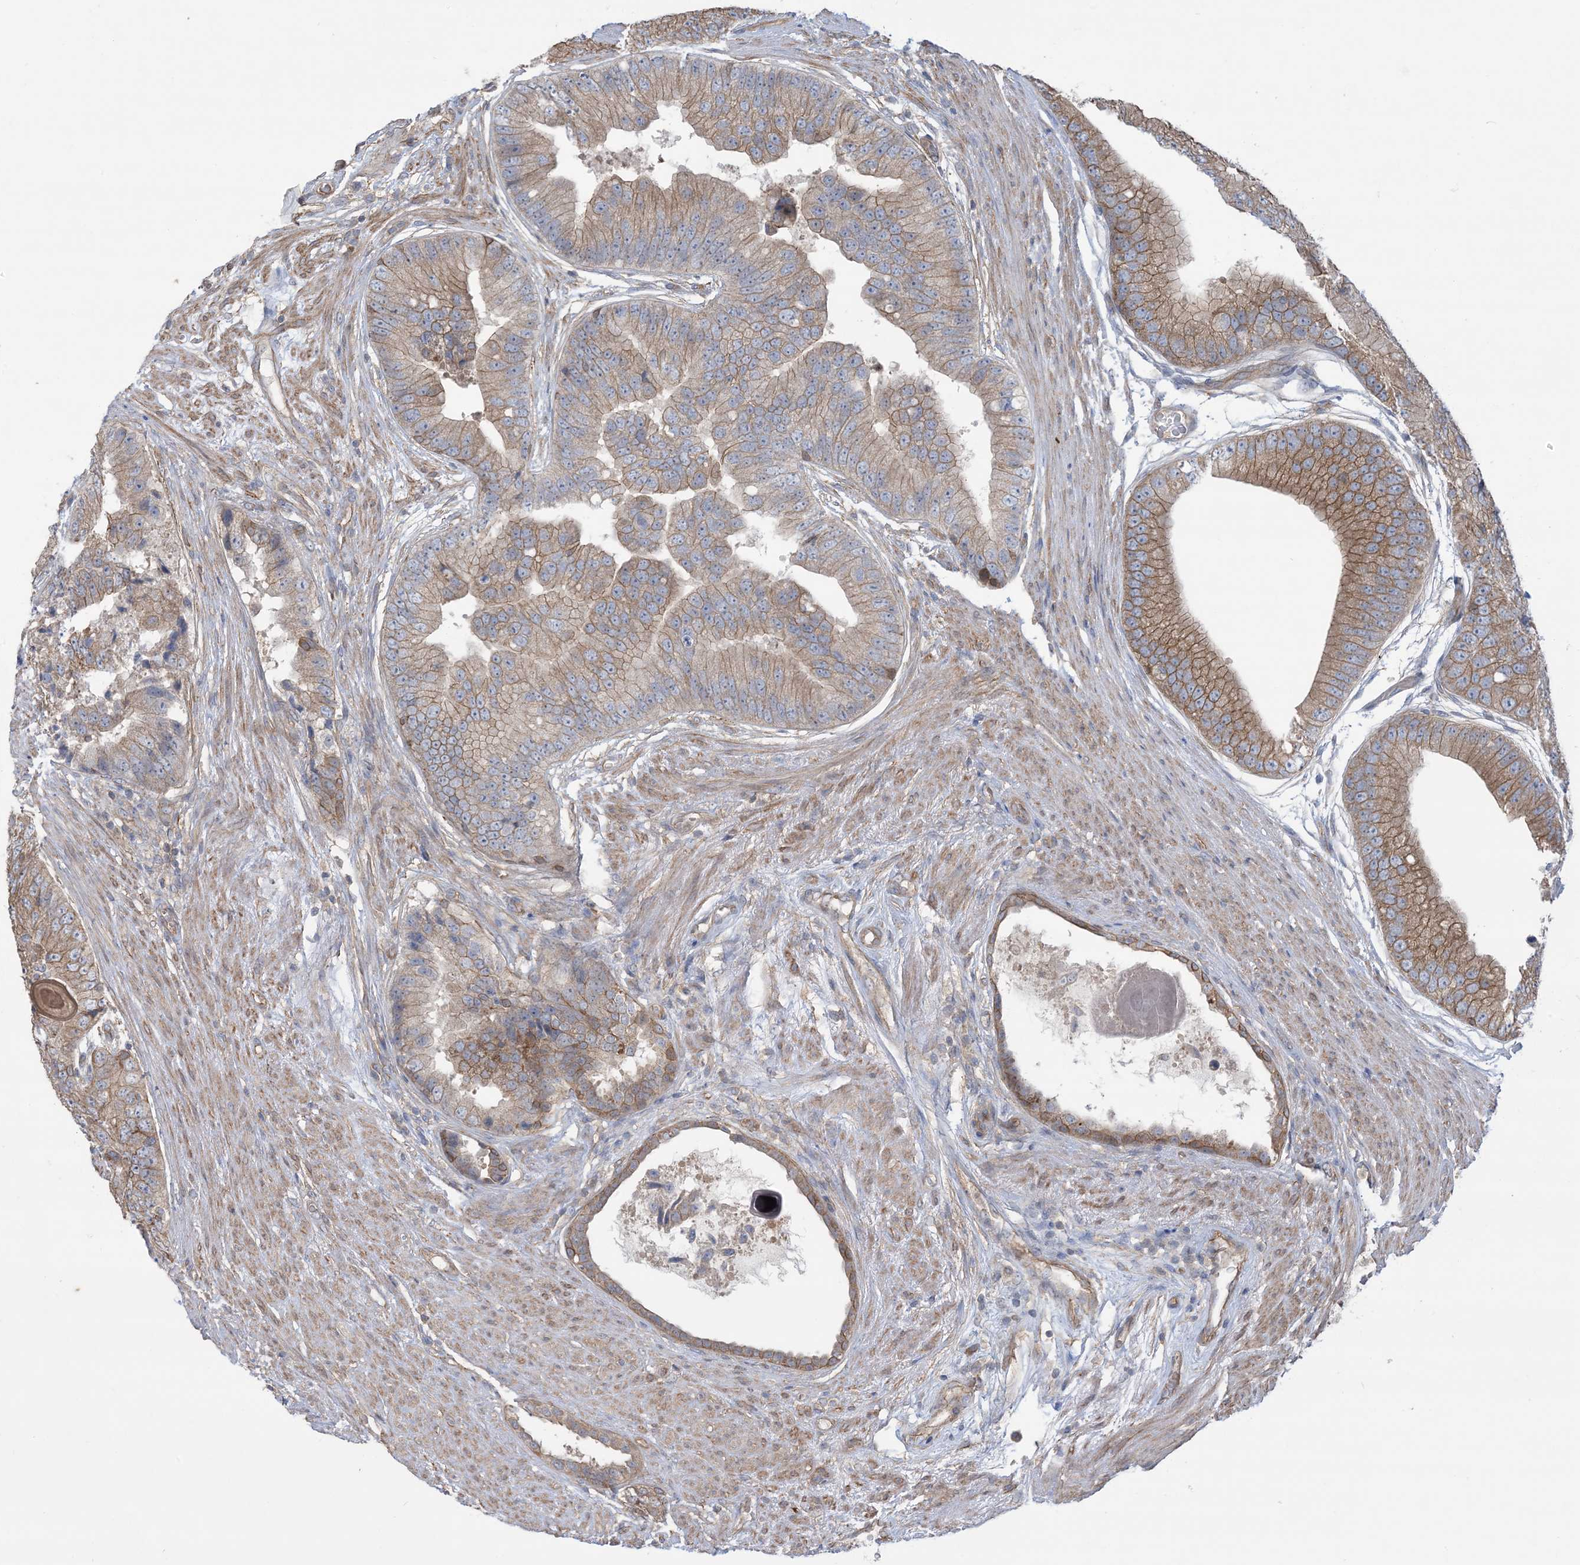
{"staining": {"intensity": "moderate", "quantity": ">75%", "location": "cytoplasmic/membranous"}, "tissue": "prostate cancer", "cell_type": "Tumor cells", "image_type": "cancer", "snomed": [{"axis": "morphology", "description": "Adenocarcinoma, High grade"}, {"axis": "topography", "description": "Prostate"}], "caption": "Immunohistochemistry (IHC) histopathology image of prostate cancer stained for a protein (brown), which shows medium levels of moderate cytoplasmic/membranous positivity in approximately >75% of tumor cells.", "gene": "CCNY", "patient": {"sex": "male", "age": 70}}